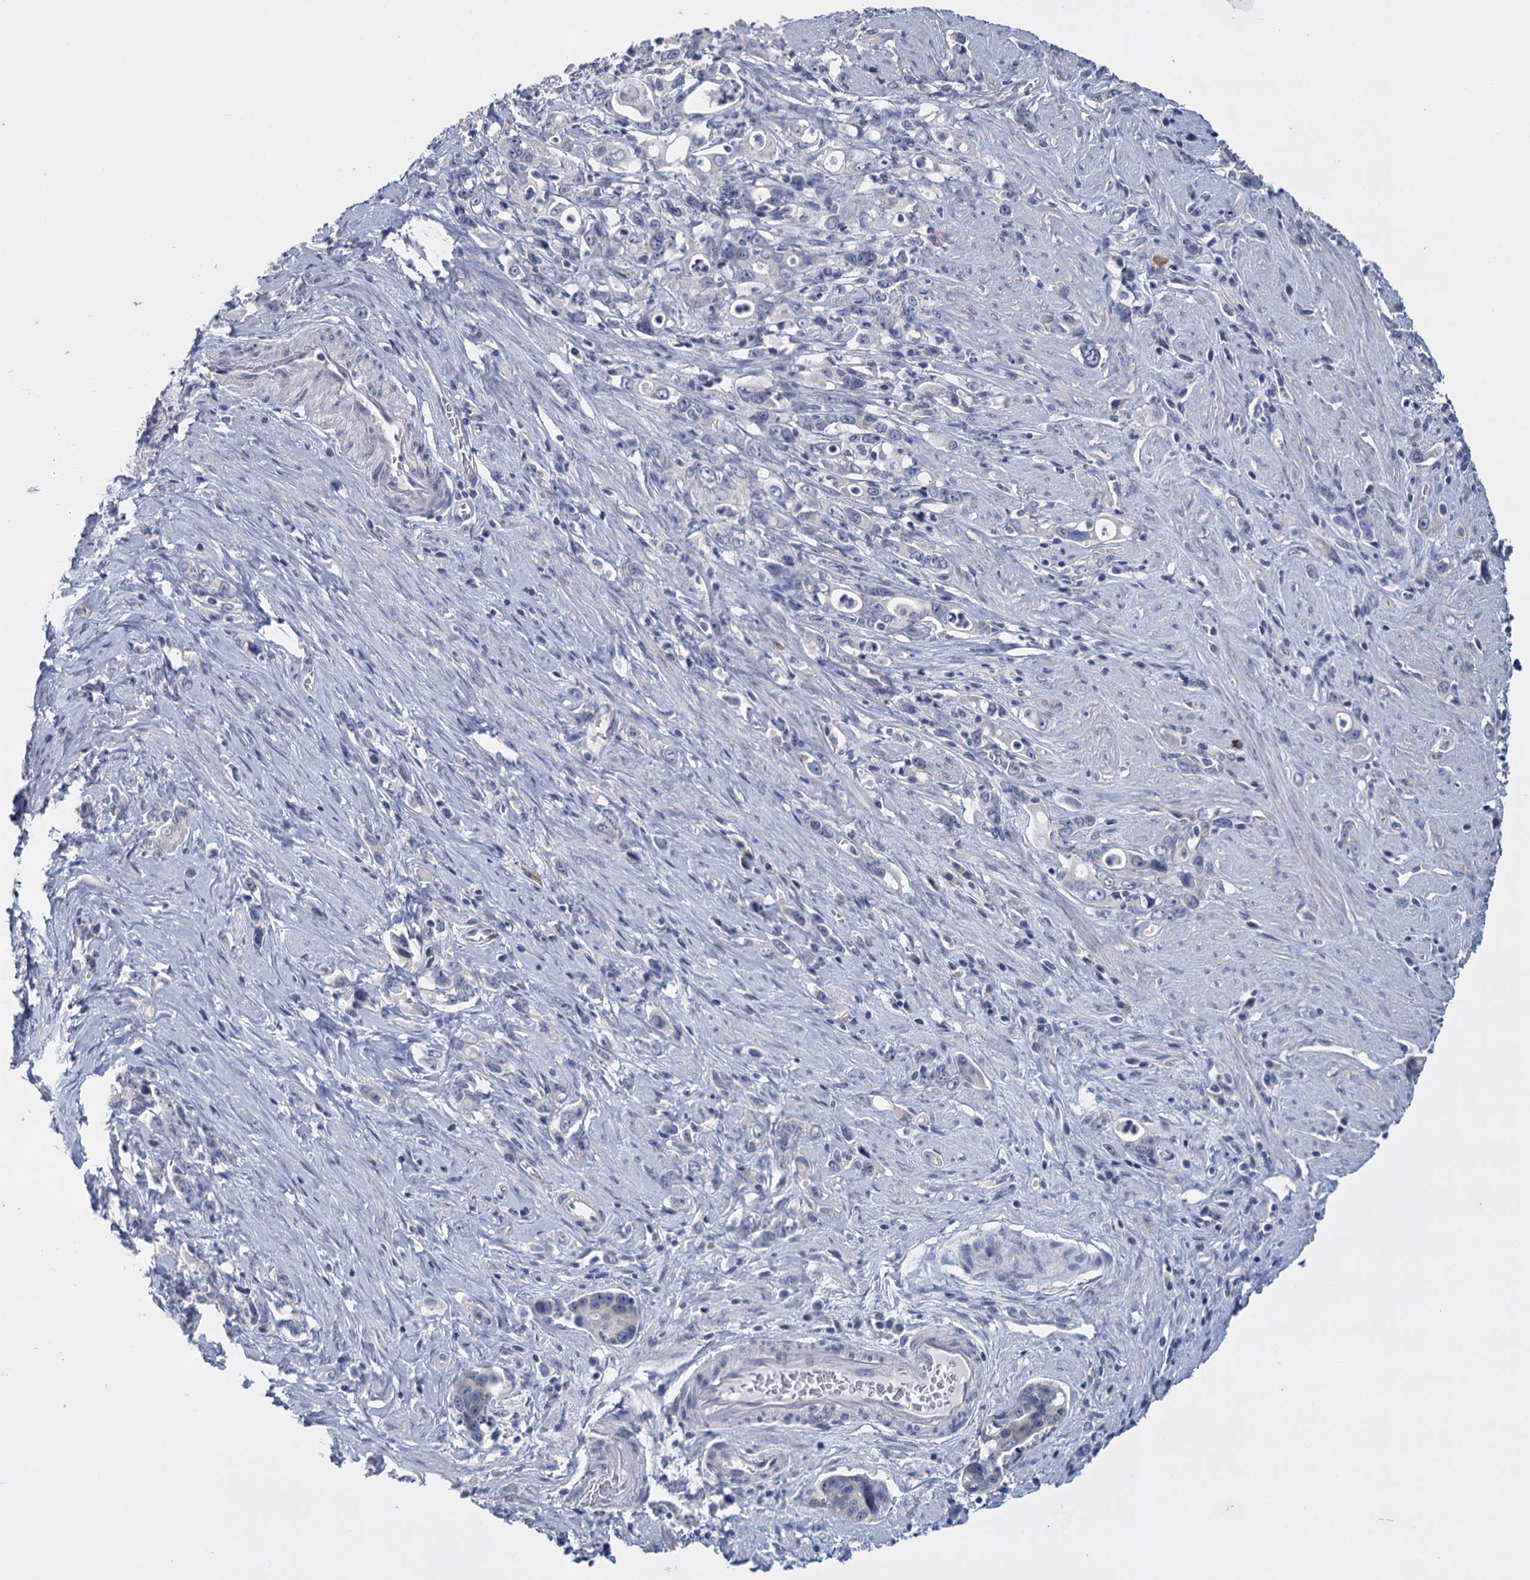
{"staining": {"intensity": "negative", "quantity": "none", "location": "none"}, "tissue": "stomach cancer", "cell_type": "Tumor cells", "image_type": "cancer", "snomed": [{"axis": "morphology", "description": "Adenocarcinoma, NOS"}, {"axis": "topography", "description": "Stomach, lower"}], "caption": "Micrograph shows no protein expression in tumor cells of stomach cancer (adenocarcinoma) tissue.", "gene": "GSTM2", "patient": {"sex": "female", "age": 43}}